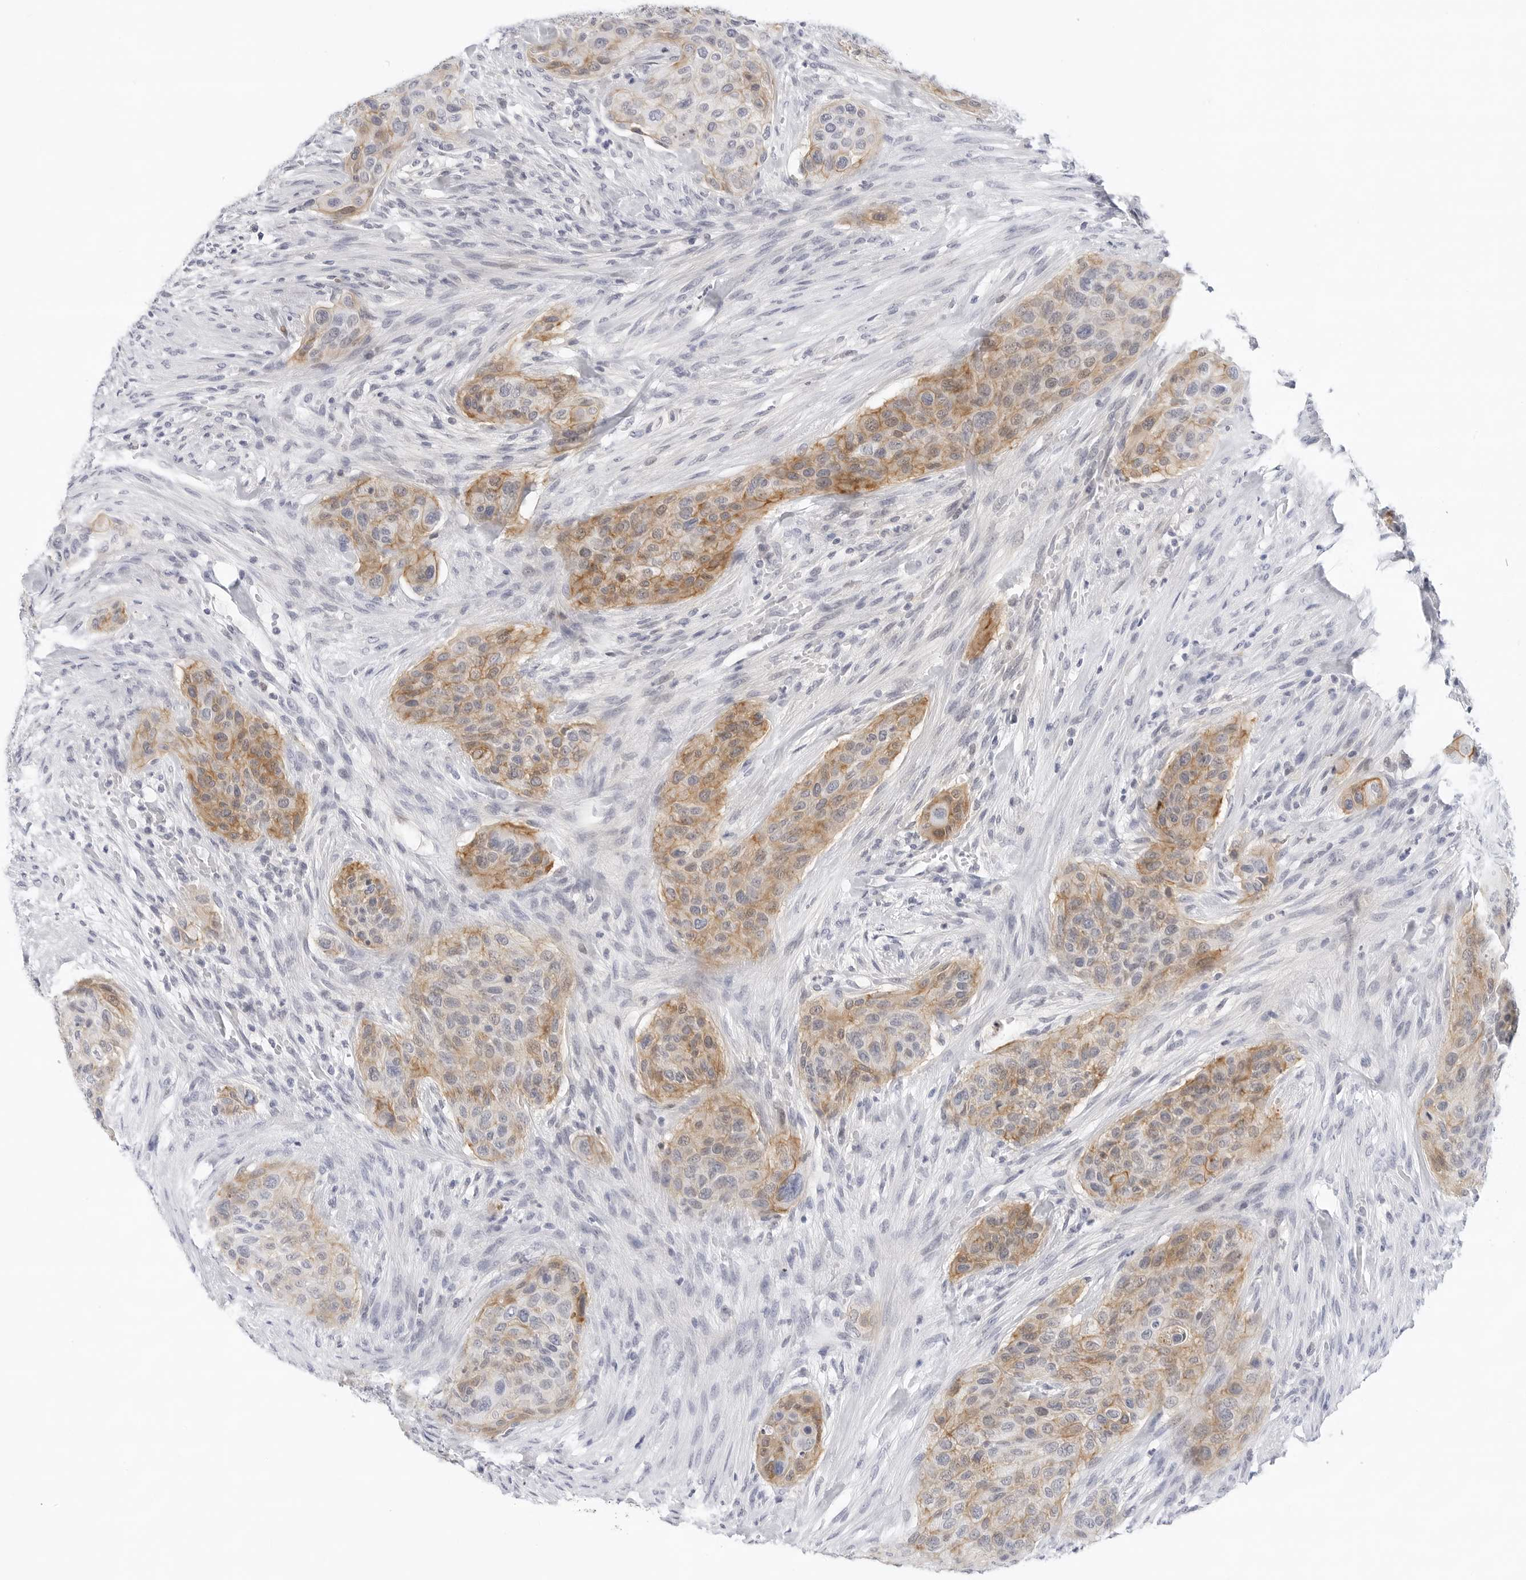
{"staining": {"intensity": "moderate", "quantity": ">75%", "location": "cytoplasmic/membranous"}, "tissue": "urothelial cancer", "cell_type": "Tumor cells", "image_type": "cancer", "snomed": [{"axis": "morphology", "description": "Urothelial carcinoma, High grade"}, {"axis": "topography", "description": "Urinary bladder"}], "caption": "This histopathology image shows immunohistochemistry staining of high-grade urothelial carcinoma, with medium moderate cytoplasmic/membranous staining in about >75% of tumor cells.", "gene": "SLC19A1", "patient": {"sex": "male", "age": 35}}